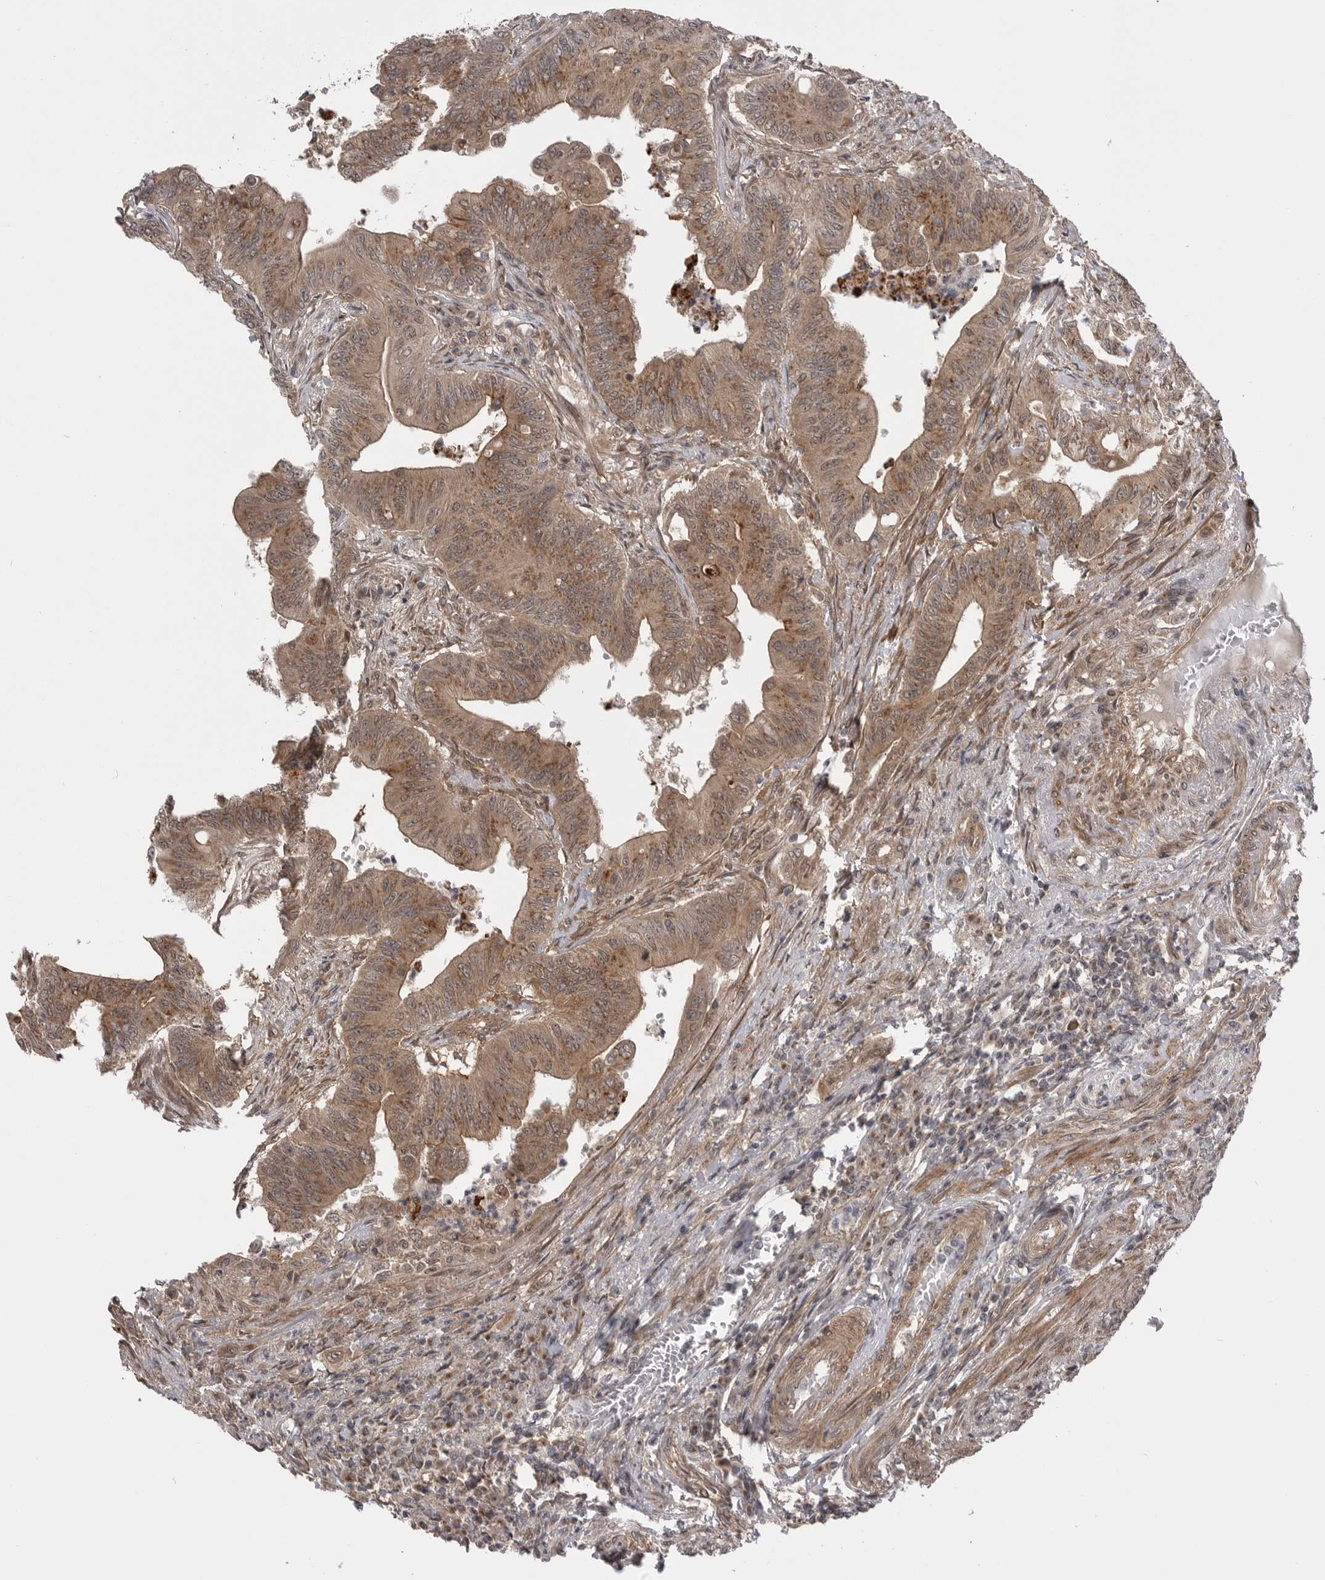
{"staining": {"intensity": "moderate", "quantity": ">75%", "location": "cytoplasmic/membranous"}, "tissue": "colorectal cancer", "cell_type": "Tumor cells", "image_type": "cancer", "snomed": [{"axis": "morphology", "description": "Adenoma, NOS"}, {"axis": "morphology", "description": "Adenocarcinoma, NOS"}, {"axis": "topography", "description": "Colon"}], "caption": "Protein expression analysis of colorectal cancer displays moderate cytoplasmic/membranous positivity in about >75% of tumor cells.", "gene": "PDCL", "patient": {"sex": "male", "age": 79}}